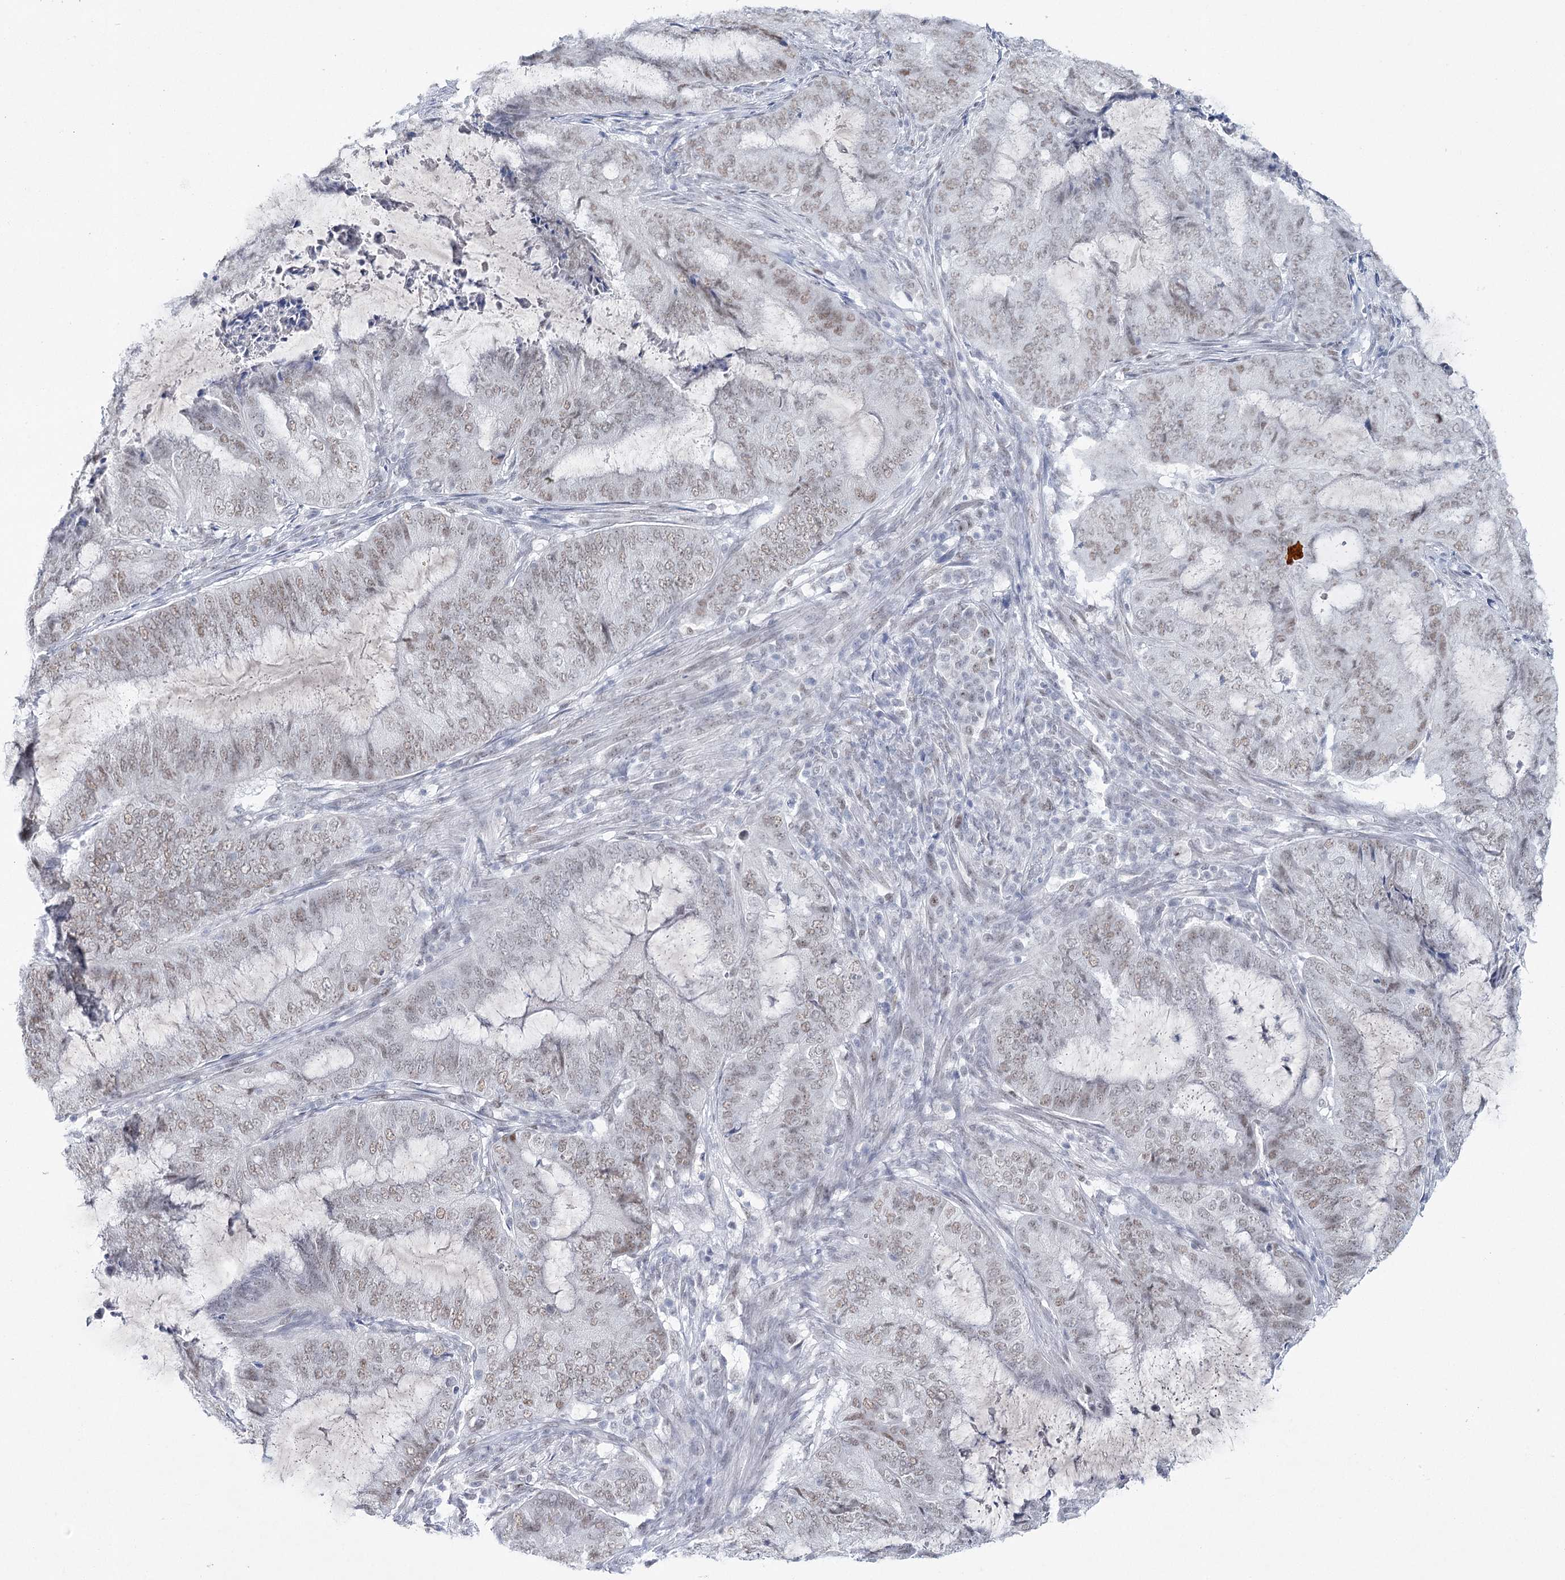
{"staining": {"intensity": "weak", "quantity": ">75%", "location": "nuclear"}, "tissue": "endometrial cancer", "cell_type": "Tumor cells", "image_type": "cancer", "snomed": [{"axis": "morphology", "description": "Adenocarcinoma, NOS"}, {"axis": "topography", "description": "Endometrium"}], "caption": "About >75% of tumor cells in endometrial cancer (adenocarcinoma) display weak nuclear protein staining as visualized by brown immunohistochemical staining.", "gene": "ZC3H8", "patient": {"sex": "female", "age": 51}}